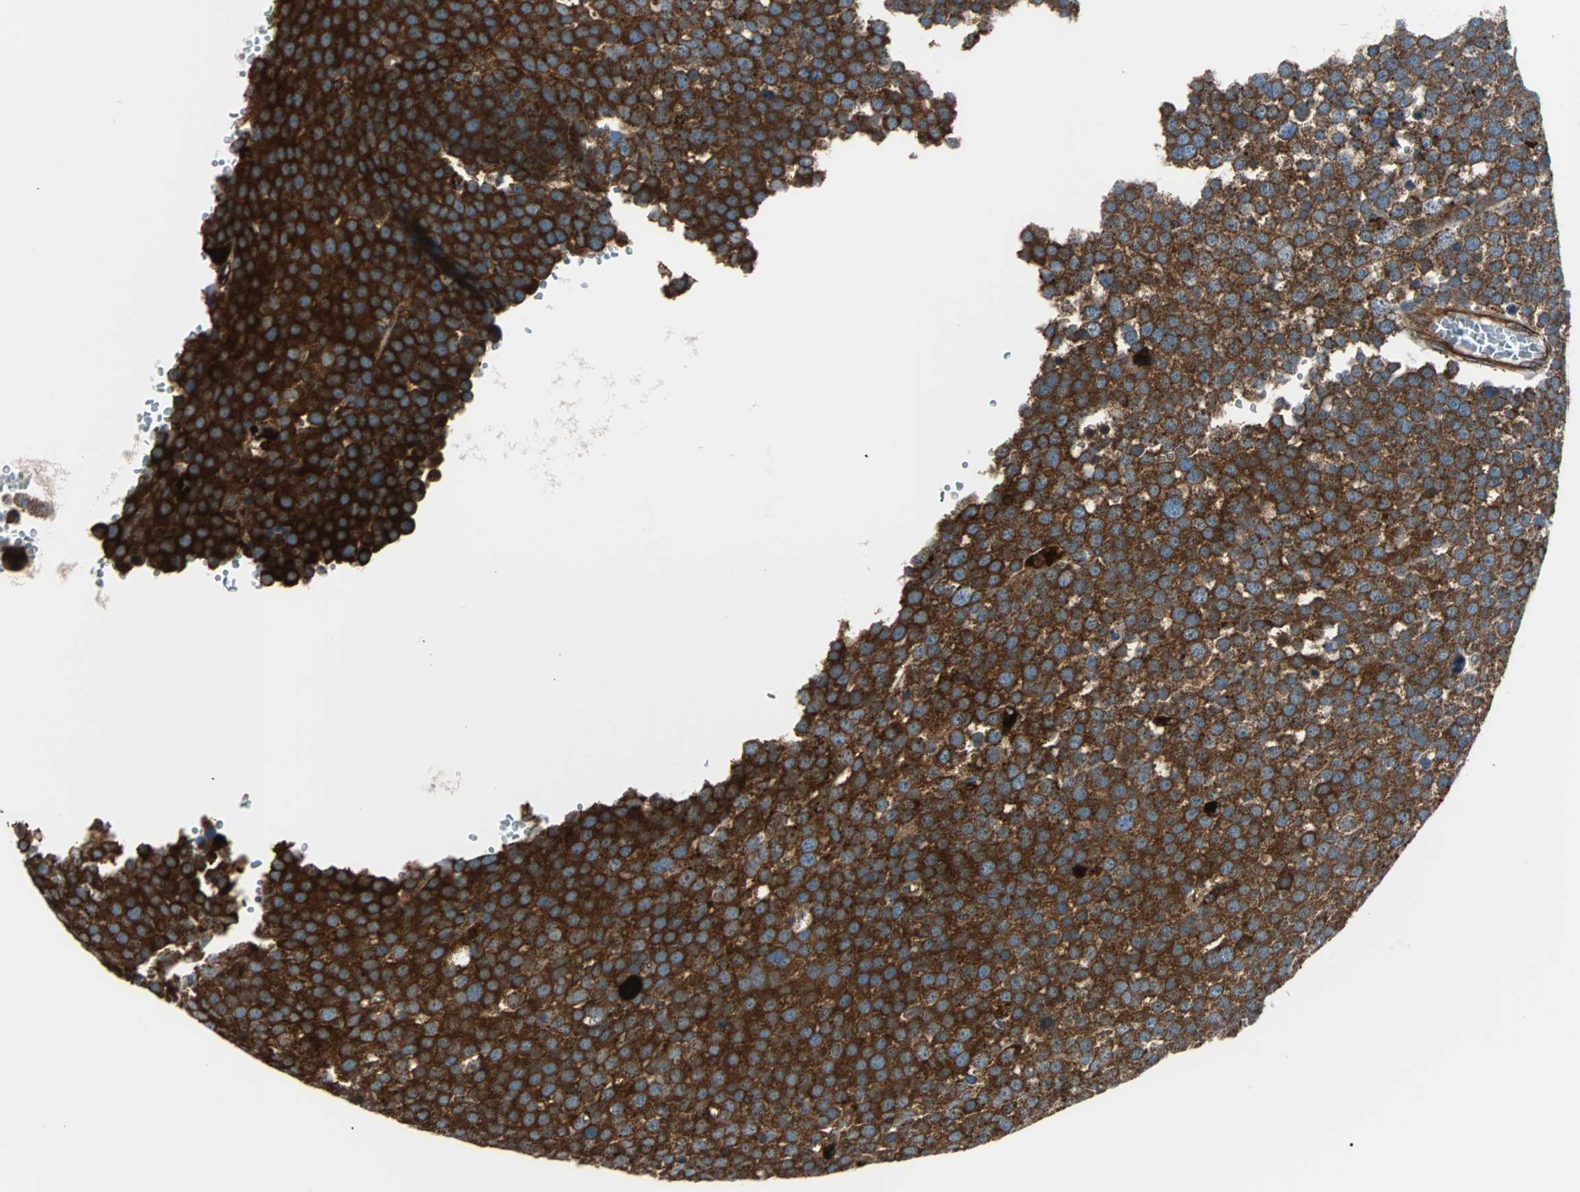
{"staining": {"intensity": "strong", "quantity": ">75%", "location": "cytoplasmic/membranous"}, "tissue": "testis cancer", "cell_type": "Tumor cells", "image_type": "cancer", "snomed": [{"axis": "morphology", "description": "Seminoma, NOS"}, {"axis": "topography", "description": "Testis"}], "caption": "The histopathology image displays immunohistochemical staining of testis seminoma. There is strong cytoplasmic/membranous positivity is identified in approximately >75% of tumor cells.", "gene": "RELA", "patient": {"sex": "male", "age": 71}}